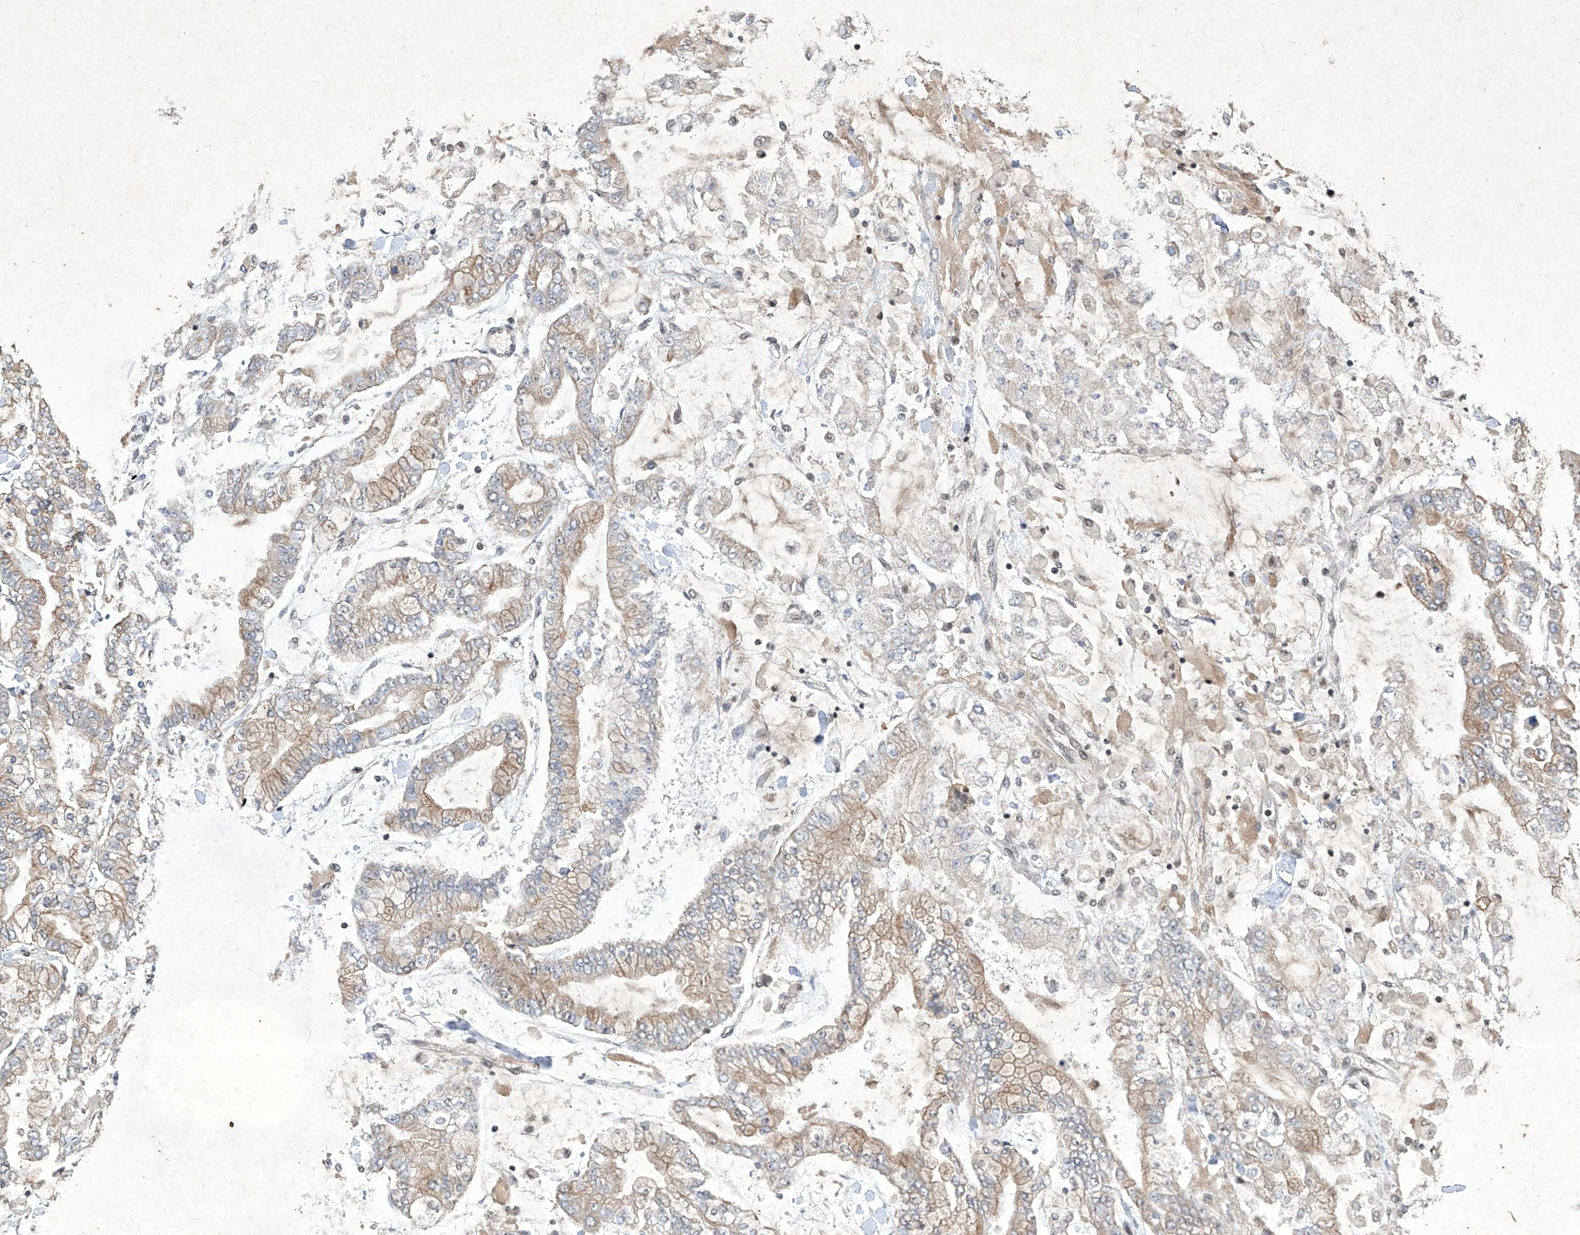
{"staining": {"intensity": "weak", "quantity": "<25%", "location": "cytoplasmic/membranous"}, "tissue": "stomach cancer", "cell_type": "Tumor cells", "image_type": "cancer", "snomed": [{"axis": "morphology", "description": "Normal tissue, NOS"}, {"axis": "morphology", "description": "Adenocarcinoma, NOS"}, {"axis": "topography", "description": "Stomach, upper"}, {"axis": "topography", "description": "Stomach"}], "caption": "The histopathology image shows no significant positivity in tumor cells of adenocarcinoma (stomach).", "gene": "IRF2", "patient": {"sex": "male", "age": 76}}